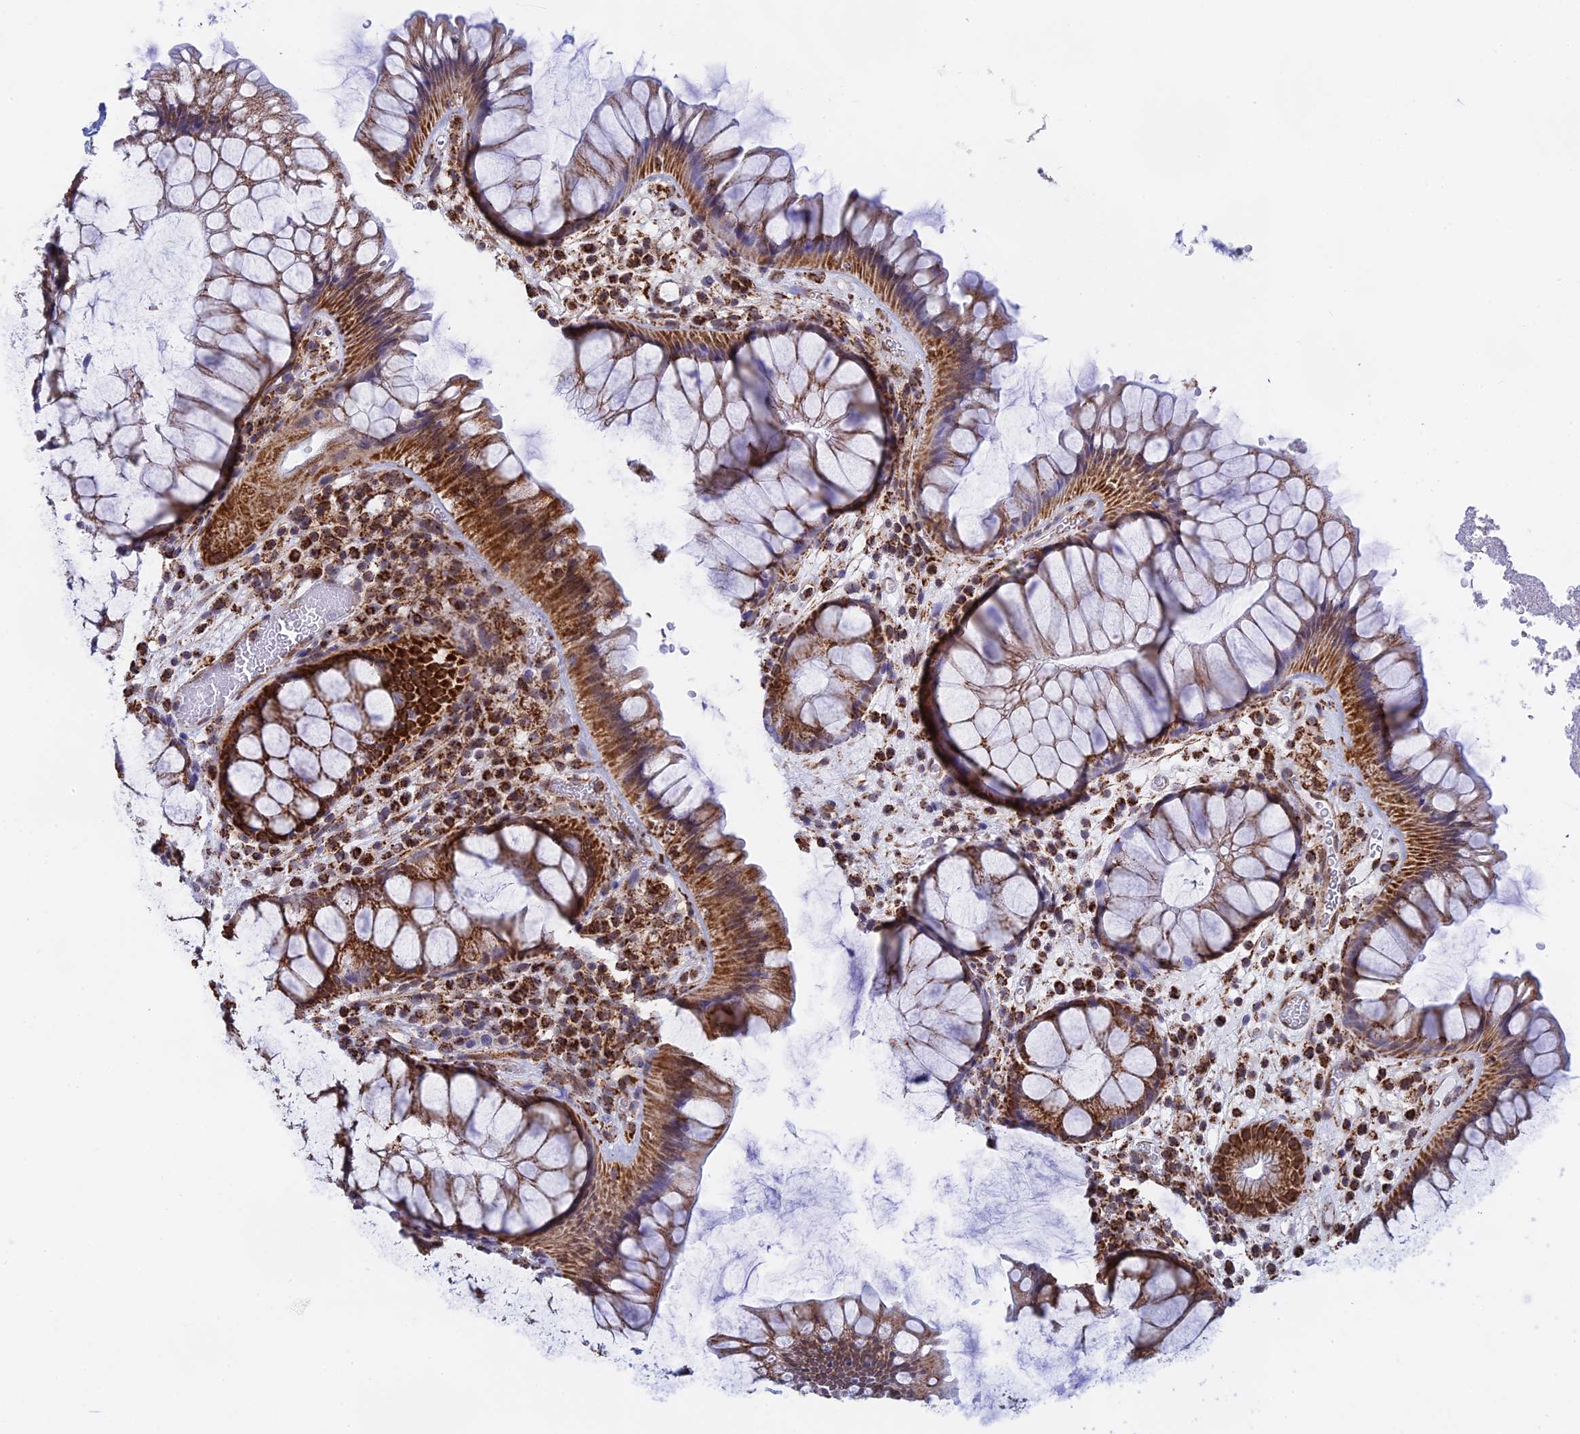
{"staining": {"intensity": "strong", "quantity": ">75%", "location": "cytoplasmic/membranous"}, "tissue": "rectum", "cell_type": "Glandular cells", "image_type": "normal", "snomed": [{"axis": "morphology", "description": "Normal tissue, NOS"}, {"axis": "topography", "description": "Rectum"}], "caption": "Immunohistochemical staining of normal rectum exhibits high levels of strong cytoplasmic/membranous staining in about >75% of glandular cells. Nuclei are stained in blue.", "gene": "CDC16", "patient": {"sex": "male", "age": 51}}